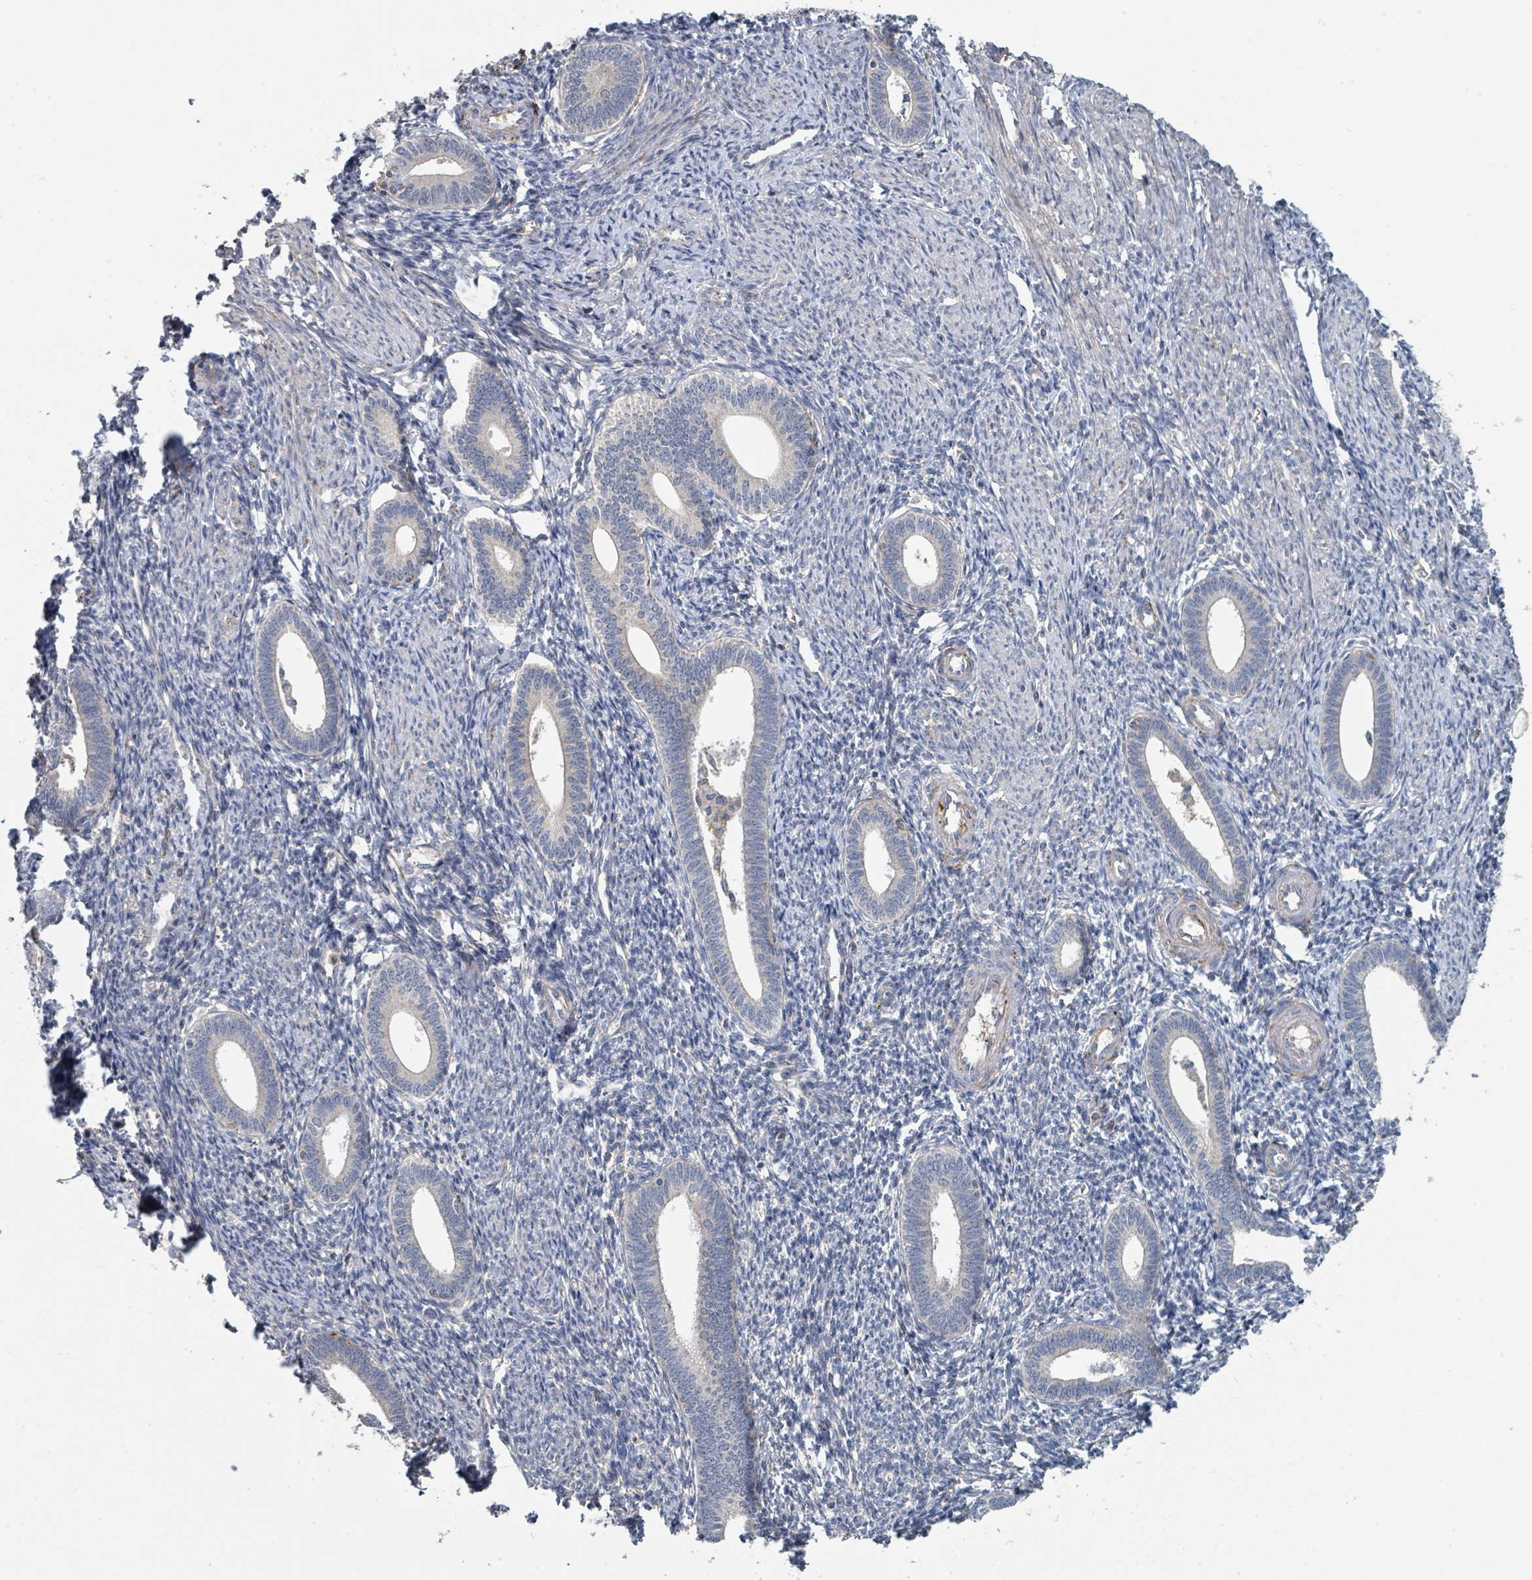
{"staining": {"intensity": "negative", "quantity": "none", "location": "none"}, "tissue": "endometrium", "cell_type": "Cells in endometrial stroma", "image_type": "normal", "snomed": [{"axis": "morphology", "description": "Normal tissue, NOS"}, {"axis": "topography", "description": "Endometrium"}], "caption": "IHC histopathology image of normal endometrium: endometrium stained with DAB reveals no significant protein positivity in cells in endometrial stroma.", "gene": "LRRC42", "patient": {"sex": "female", "age": 41}}